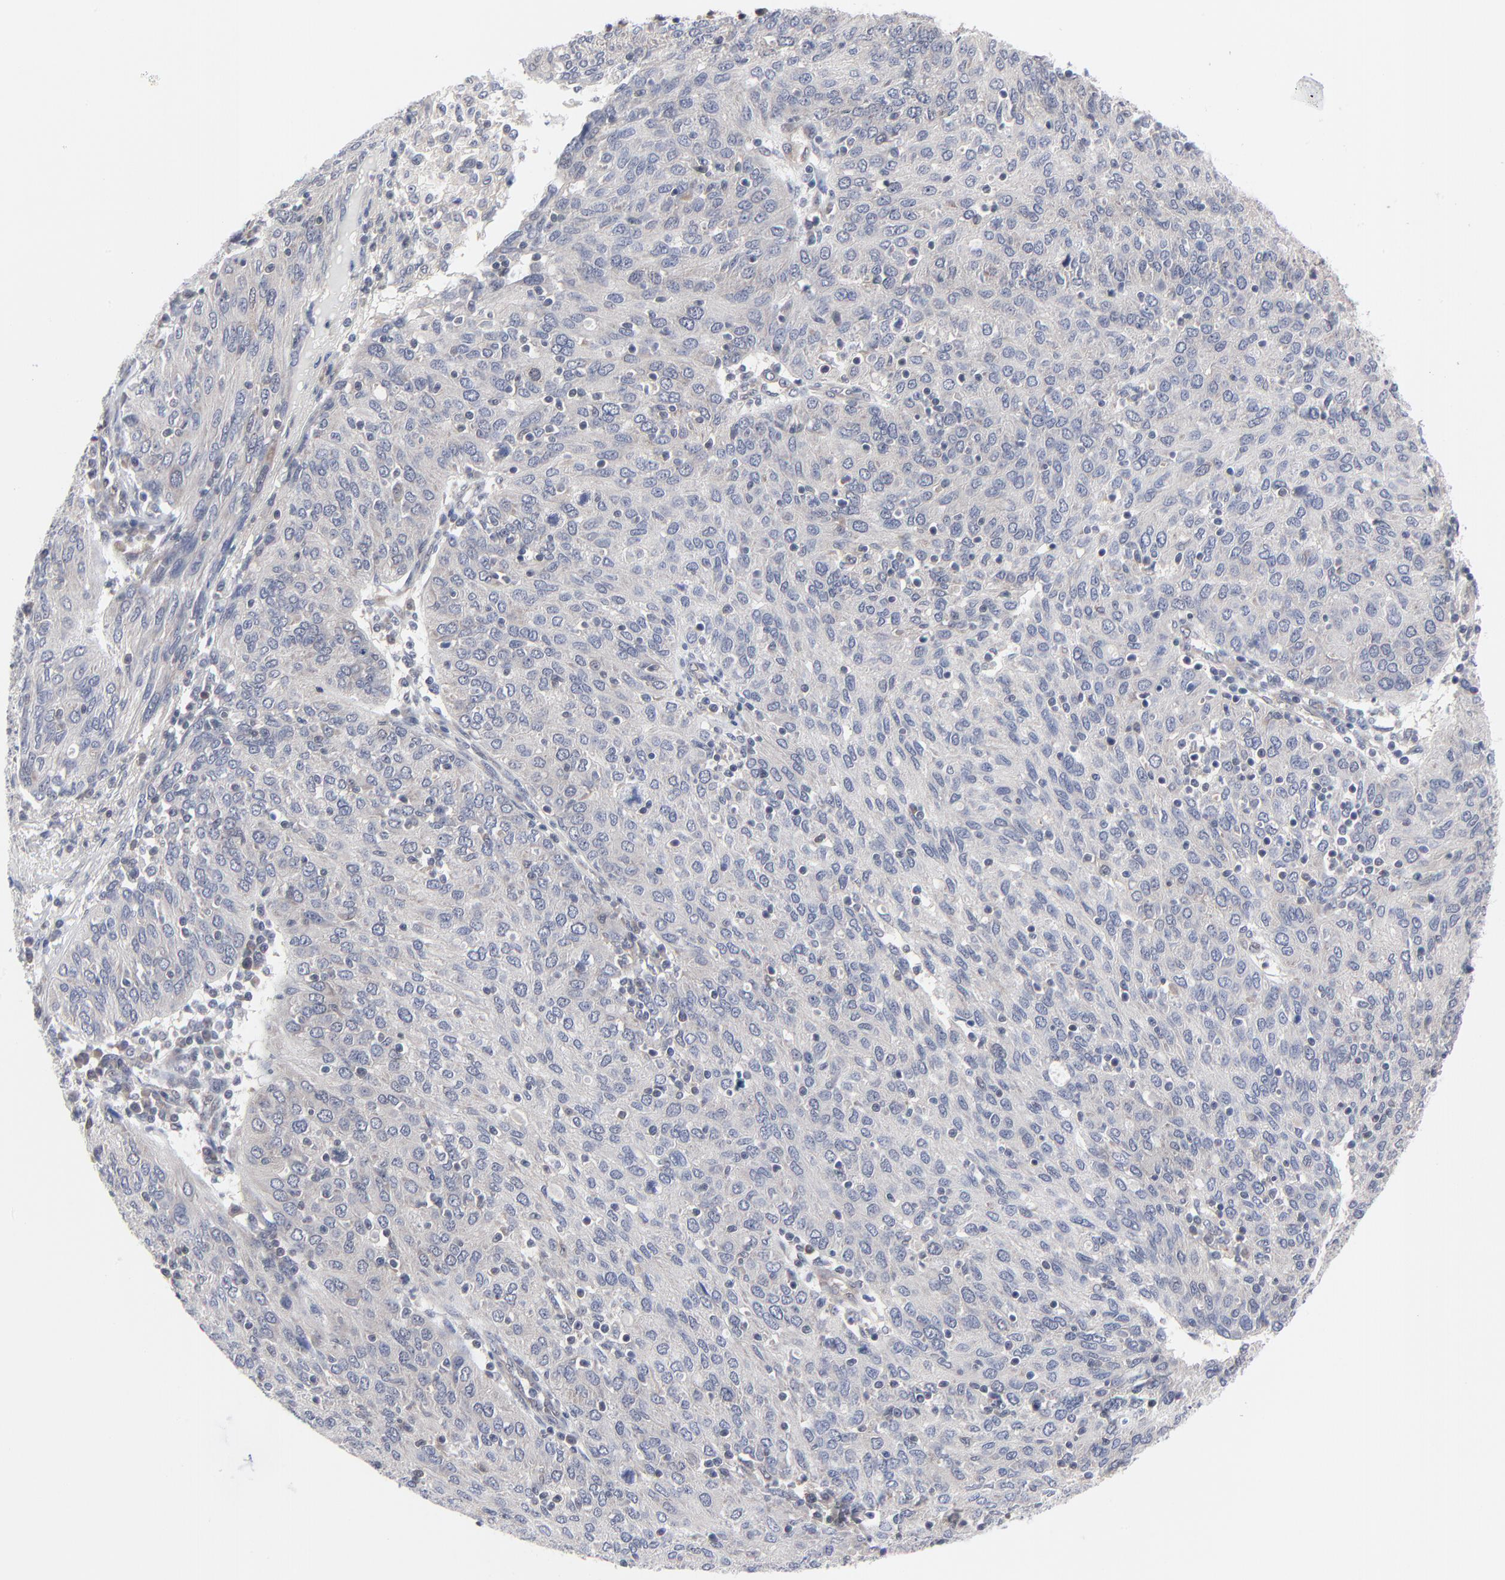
{"staining": {"intensity": "weak", "quantity": "<25%", "location": "cytoplasmic/membranous"}, "tissue": "ovarian cancer", "cell_type": "Tumor cells", "image_type": "cancer", "snomed": [{"axis": "morphology", "description": "Carcinoma, endometroid"}, {"axis": "topography", "description": "Ovary"}], "caption": "DAB immunohistochemical staining of ovarian cancer displays no significant positivity in tumor cells. Nuclei are stained in blue.", "gene": "RPS6KB1", "patient": {"sex": "female", "age": 50}}